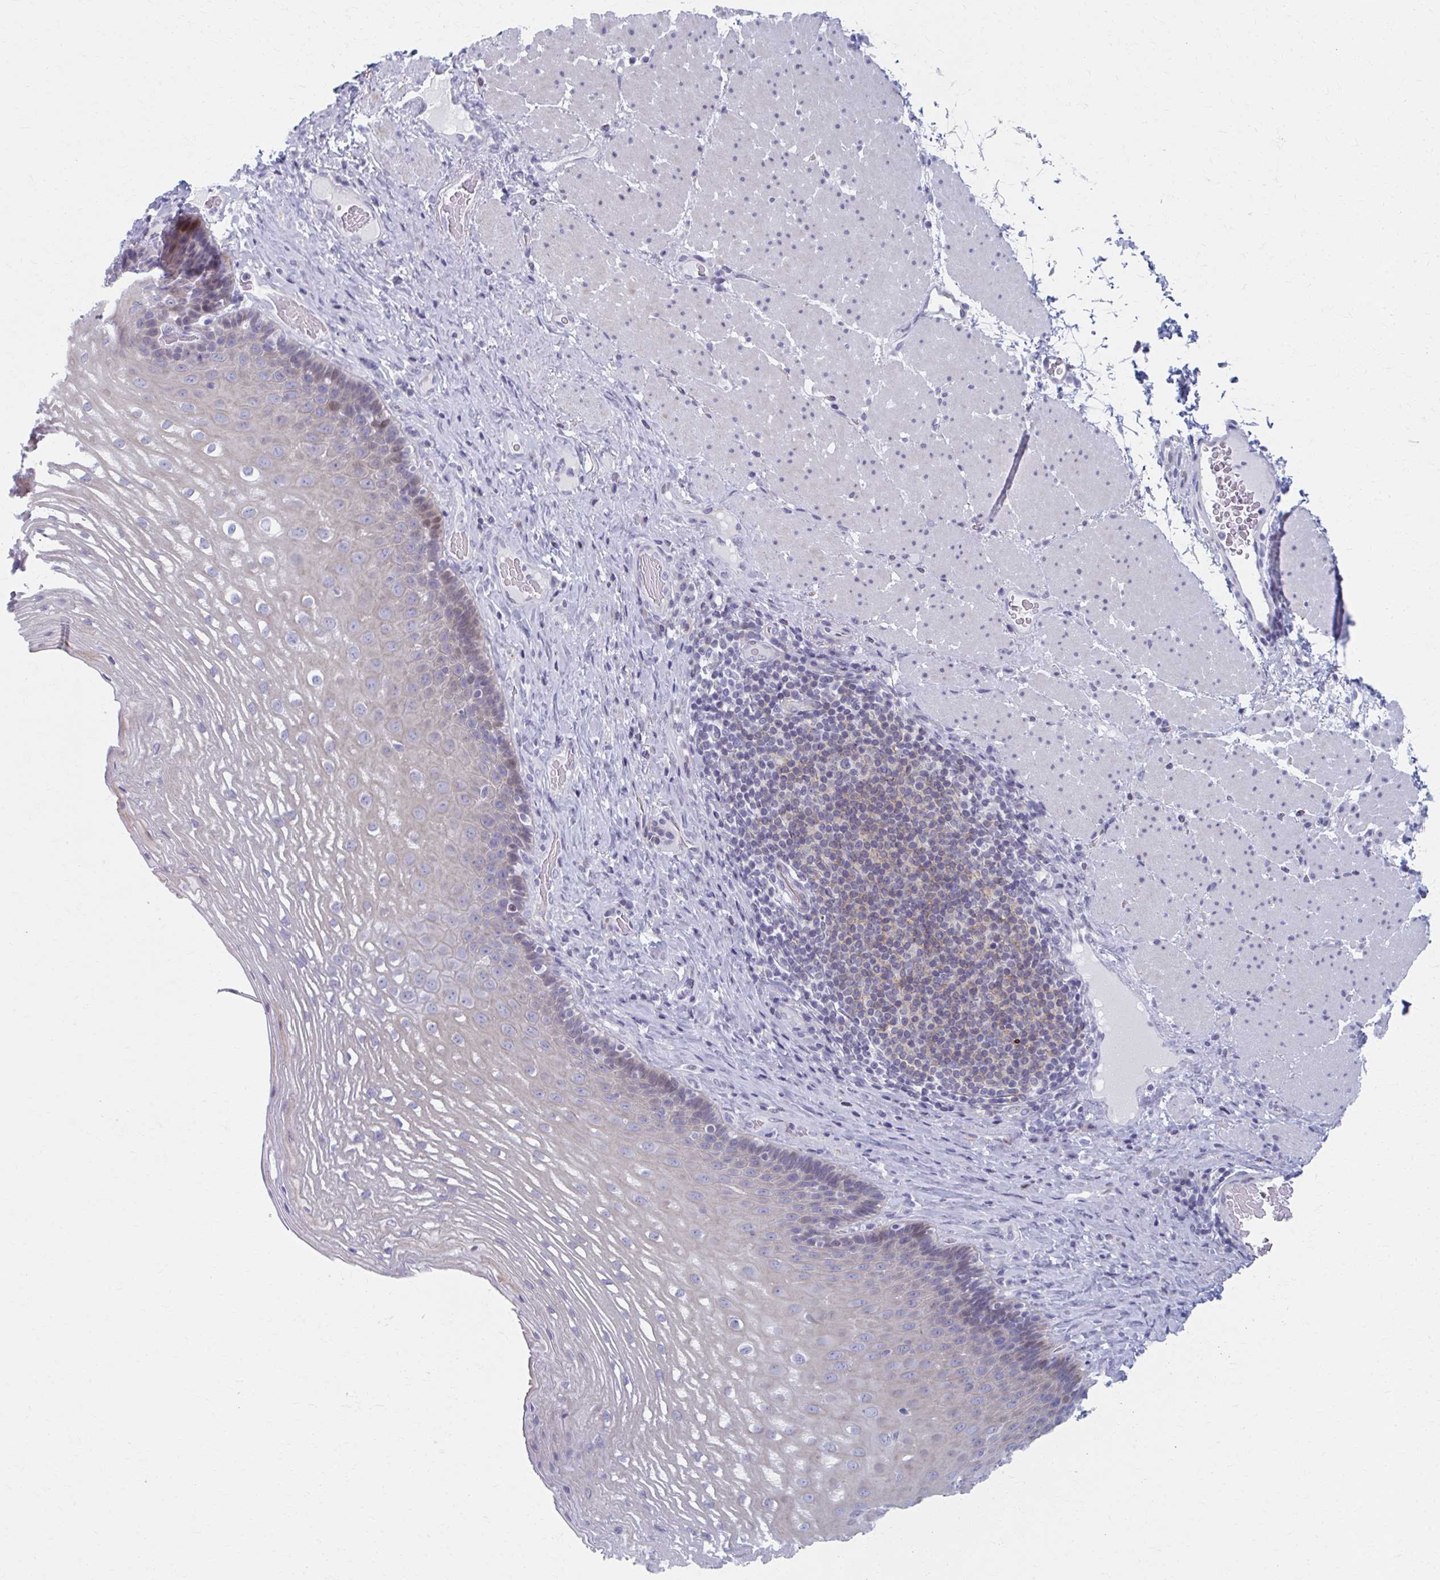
{"staining": {"intensity": "negative", "quantity": "none", "location": "none"}, "tissue": "esophagus", "cell_type": "Squamous epithelial cells", "image_type": "normal", "snomed": [{"axis": "morphology", "description": "Normal tissue, NOS"}, {"axis": "topography", "description": "Esophagus"}], "caption": "Normal esophagus was stained to show a protein in brown. There is no significant expression in squamous epithelial cells. (Stains: DAB IHC with hematoxylin counter stain, Microscopy: brightfield microscopy at high magnification).", "gene": "ABHD16B", "patient": {"sex": "male", "age": 62}}